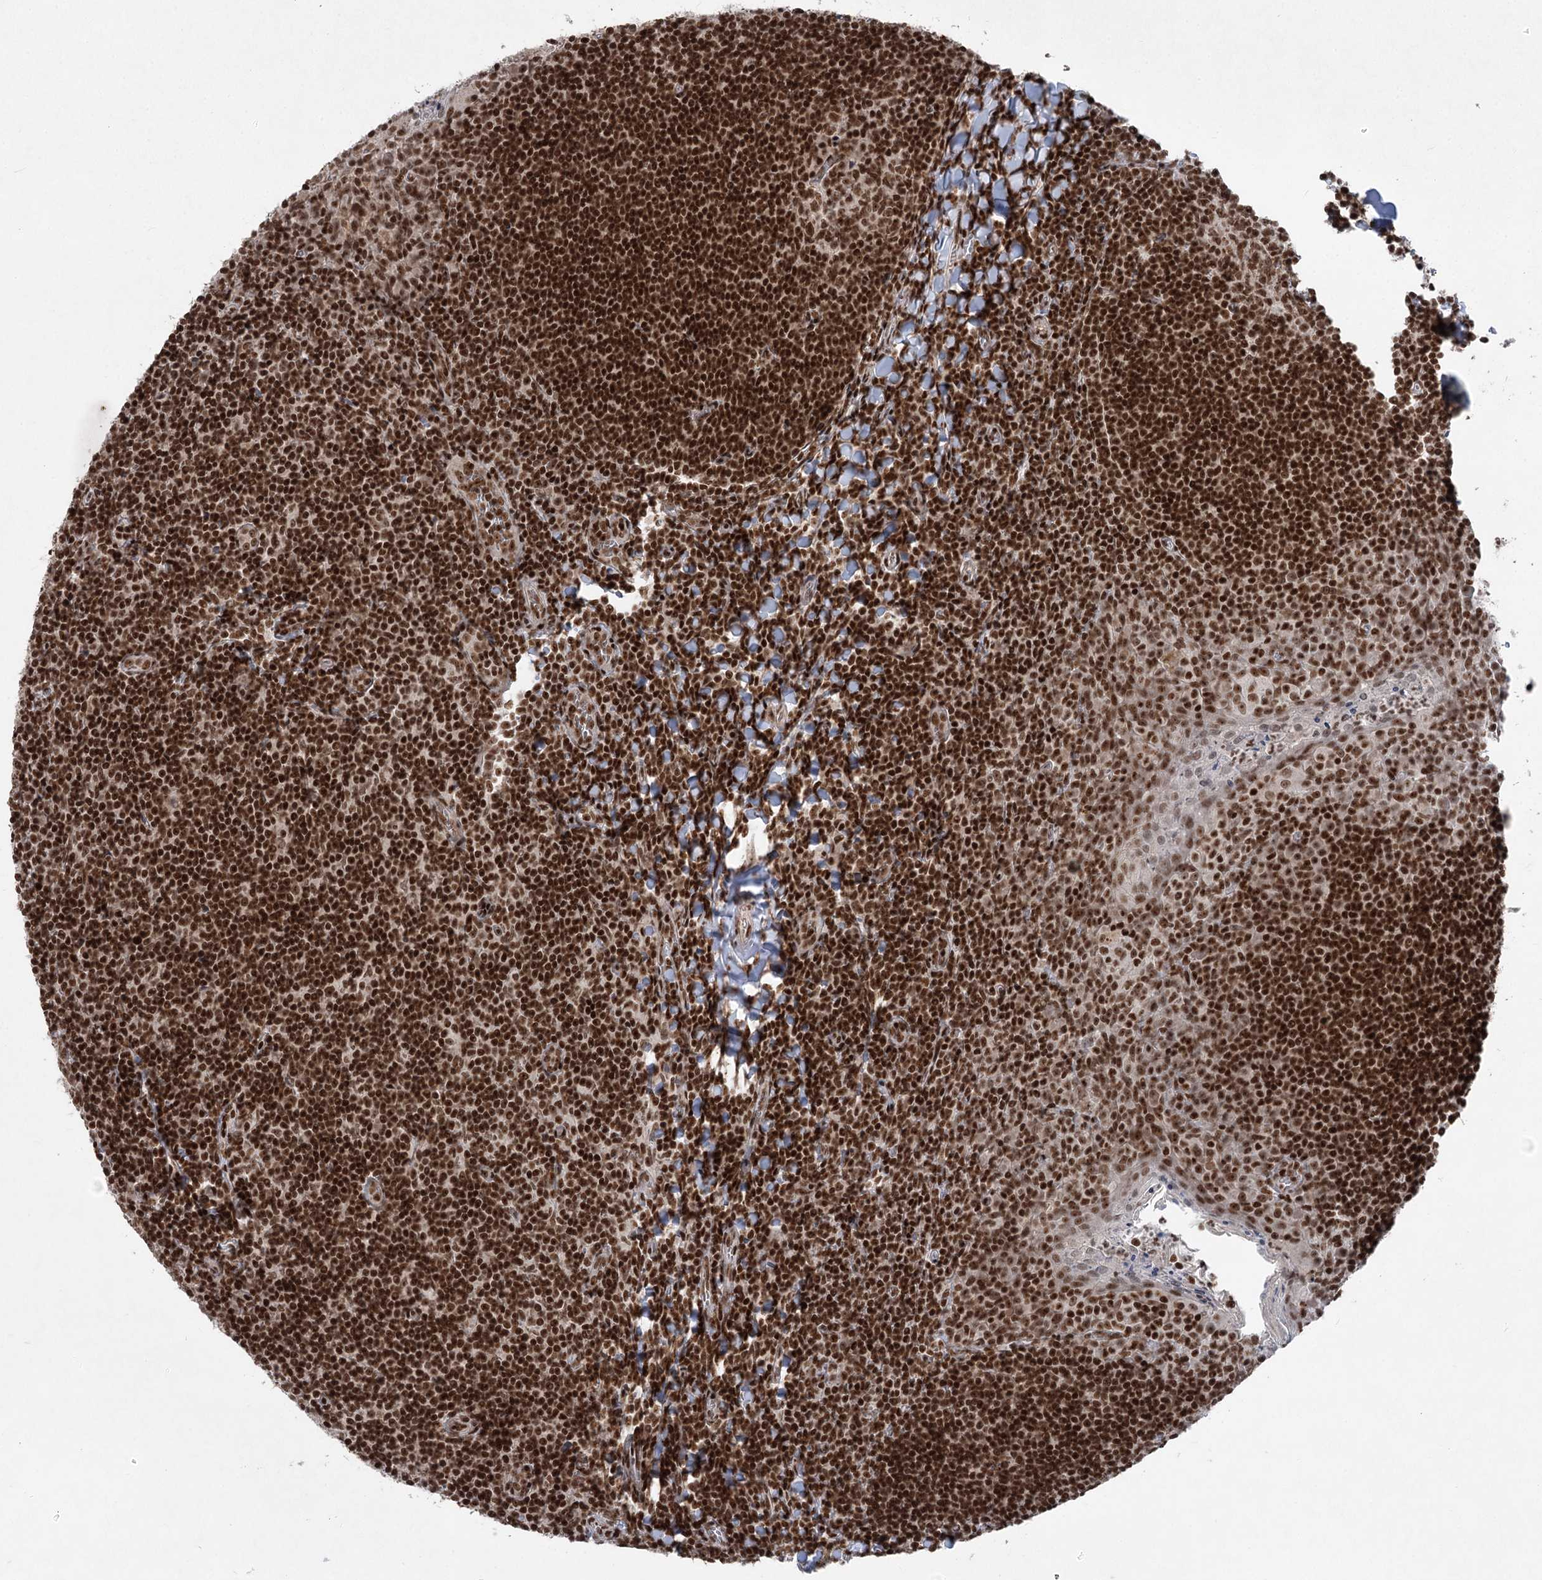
{"staining": {"intensity": "strong", "quantity": ">75%", "location": "nuclear"}, "tissue": "tonsil", "cell_type": "Germinal center cells", "image_type": "normal", "snomed": [{"axis": "morphology", "description": "Normal tissue, NOS"}, {"axis": "topography", "description": "Tonsil"}], "caption": "Human tonsil stained for a protein (brown) displays strong nuclear positive expression in about >75% of germinal center cells.", "gene": "CGGBP1", "patient": {"sex": "male", "age": 27}}